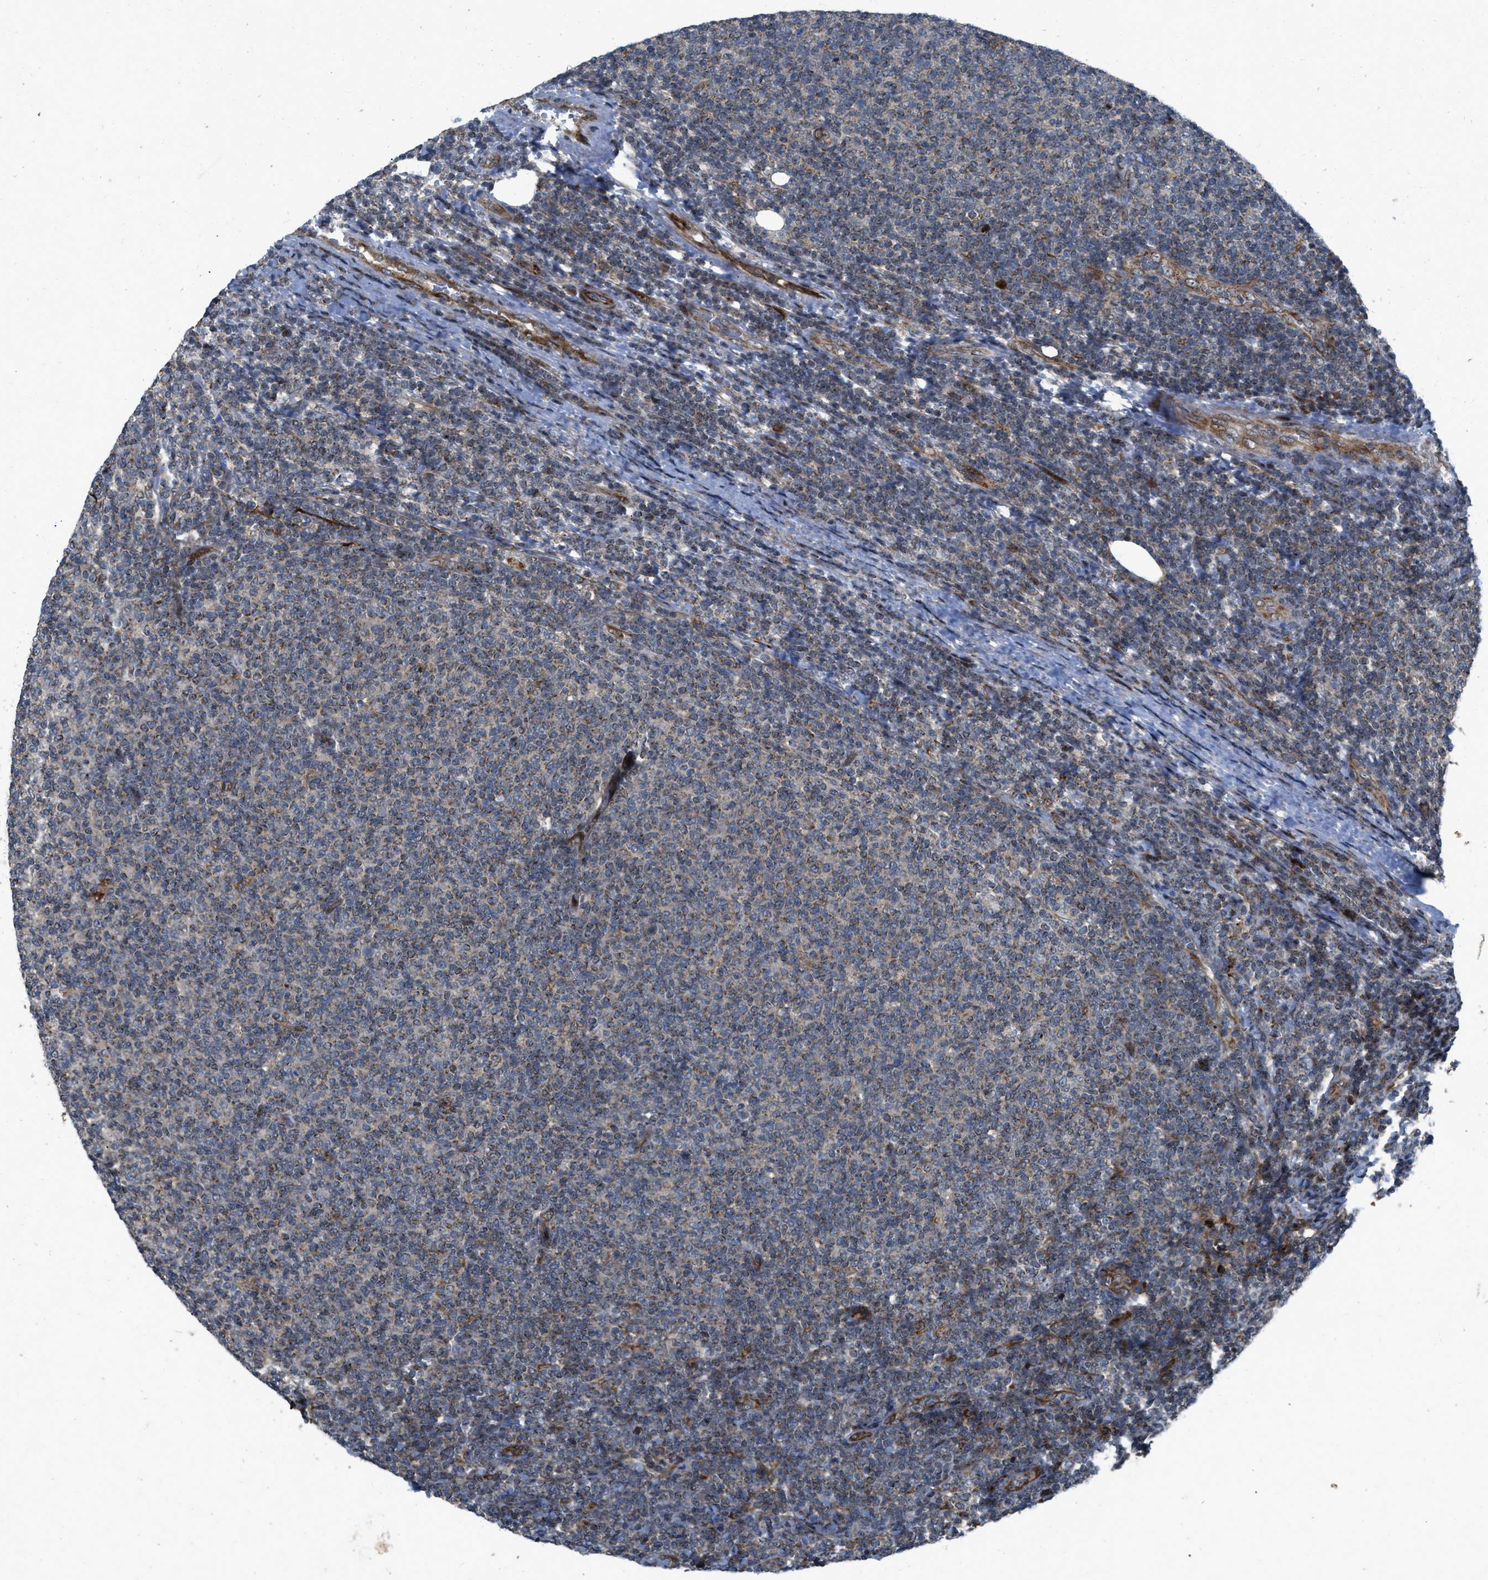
{"staining": {"intensity": "weak", "quantity": "<25%", "location": "cytoplasmic/membranous"}, "tissue": "lymphoma", "cell_type": "Tumor cells", "image_type": "cancer", "snomed": [{"axis": "morphology", "description": "Malignant lymphoma, non-Hodgkin's type, Low grade"}, {"axis": "topography", "description": "Lymph node"}], "caption": "Tumor cells are negative for protein expression in human low-grade malignant lymphoma, non-Hodgkin's type. (Brightfield microscopy of DAB immunohistochemistry at high magnification).", "gene": "AP3M2", "patient": {"sex": "male", "age": 66}}